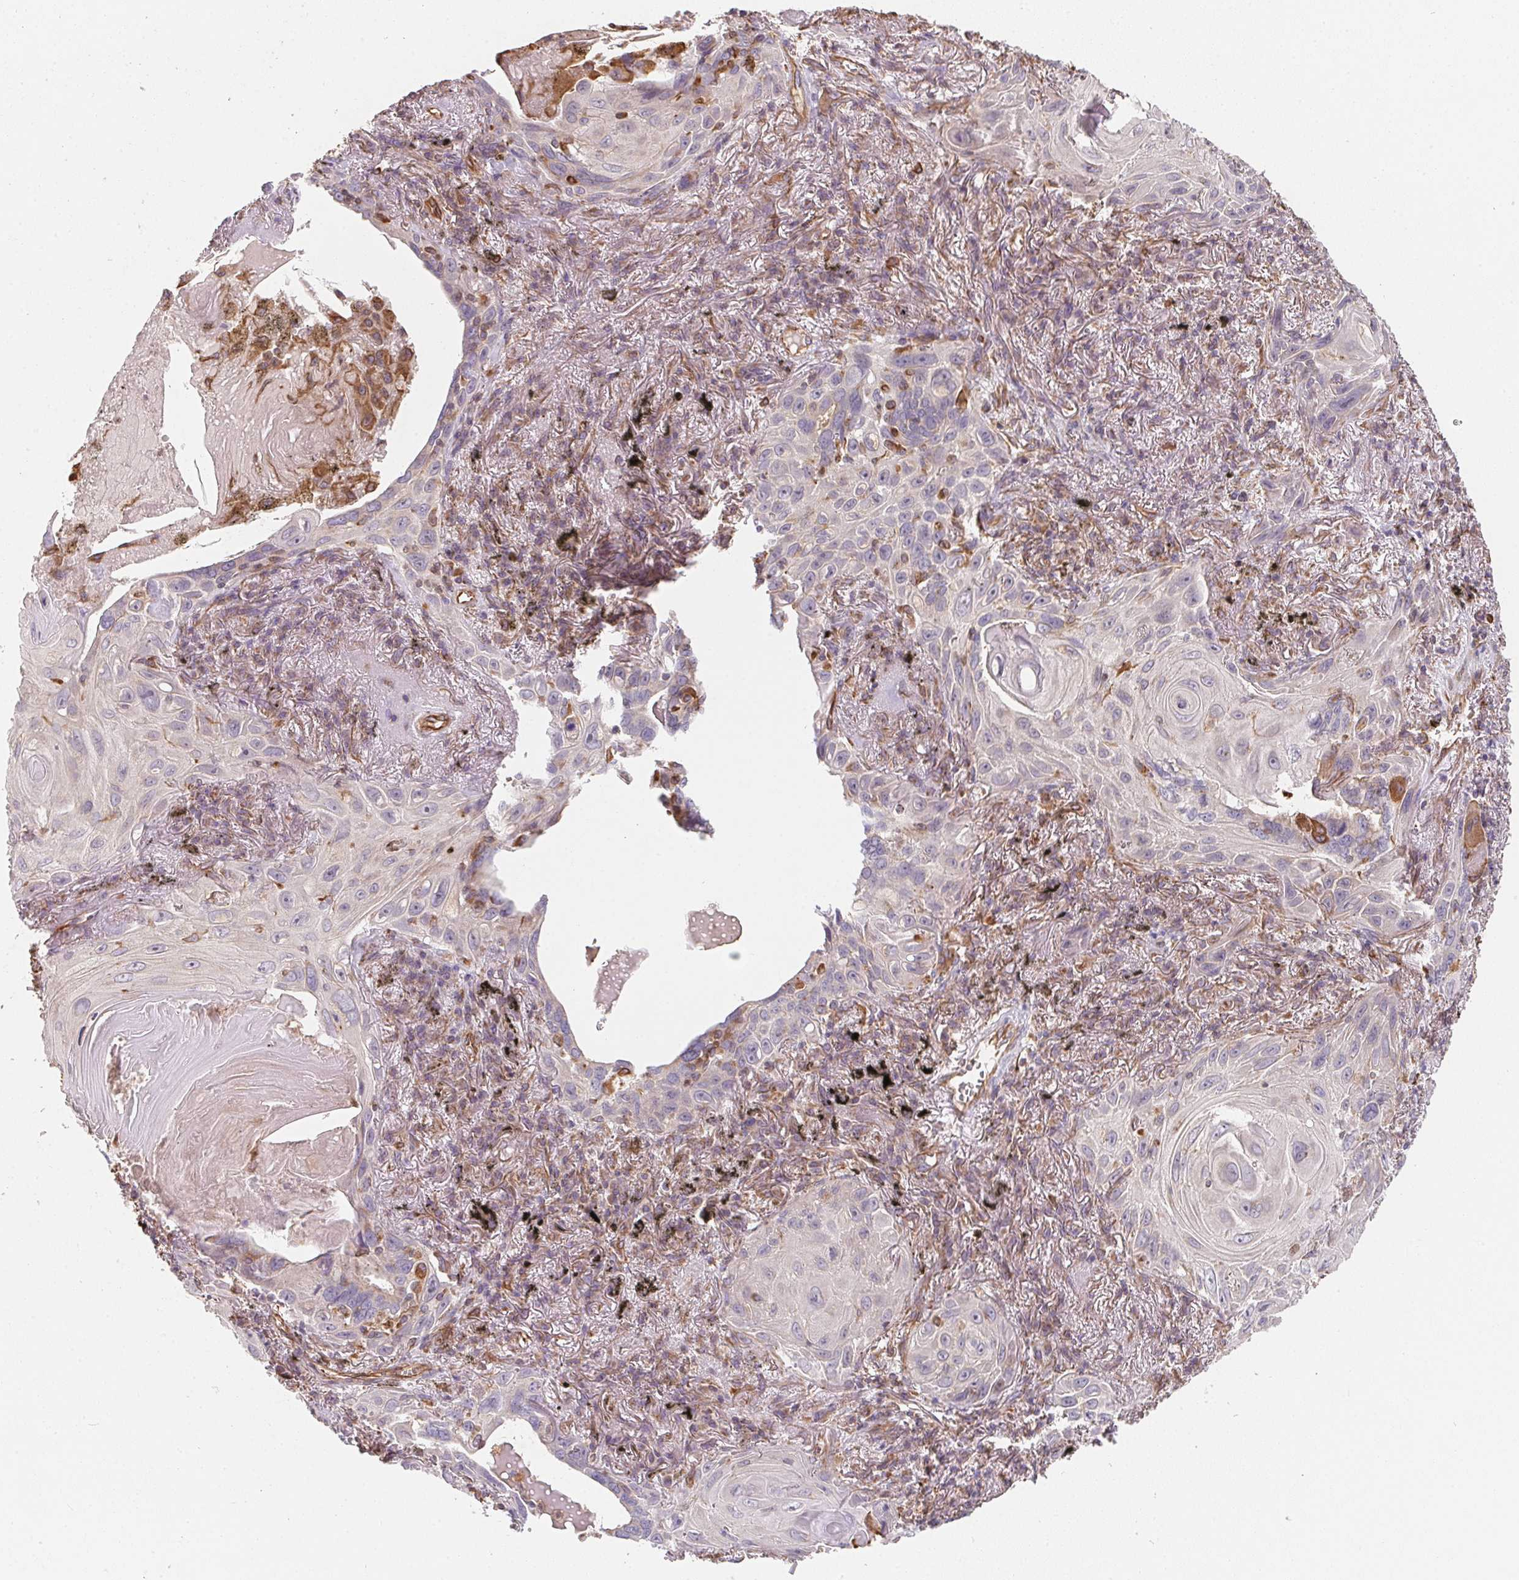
{"staining": {"intensity": "negative", "quantity": "none", "location": "none"}, "tissue": "lung cancer", "cell_type": "Tumor cells", "image_type": "cancer", "snomed": [{"axis": "morphology", "description": "Squamous cell carcinoma, NOS"}, {"axis": "topography", "description": "Lung"}], "caption": "Lung squamous cell carcinoma stained for a protein using immunohistochemistry (IHC) reveals no expression tumor cells.", "gene": "TBKBP1", "patient": {"sex": "male", "age": 79}}